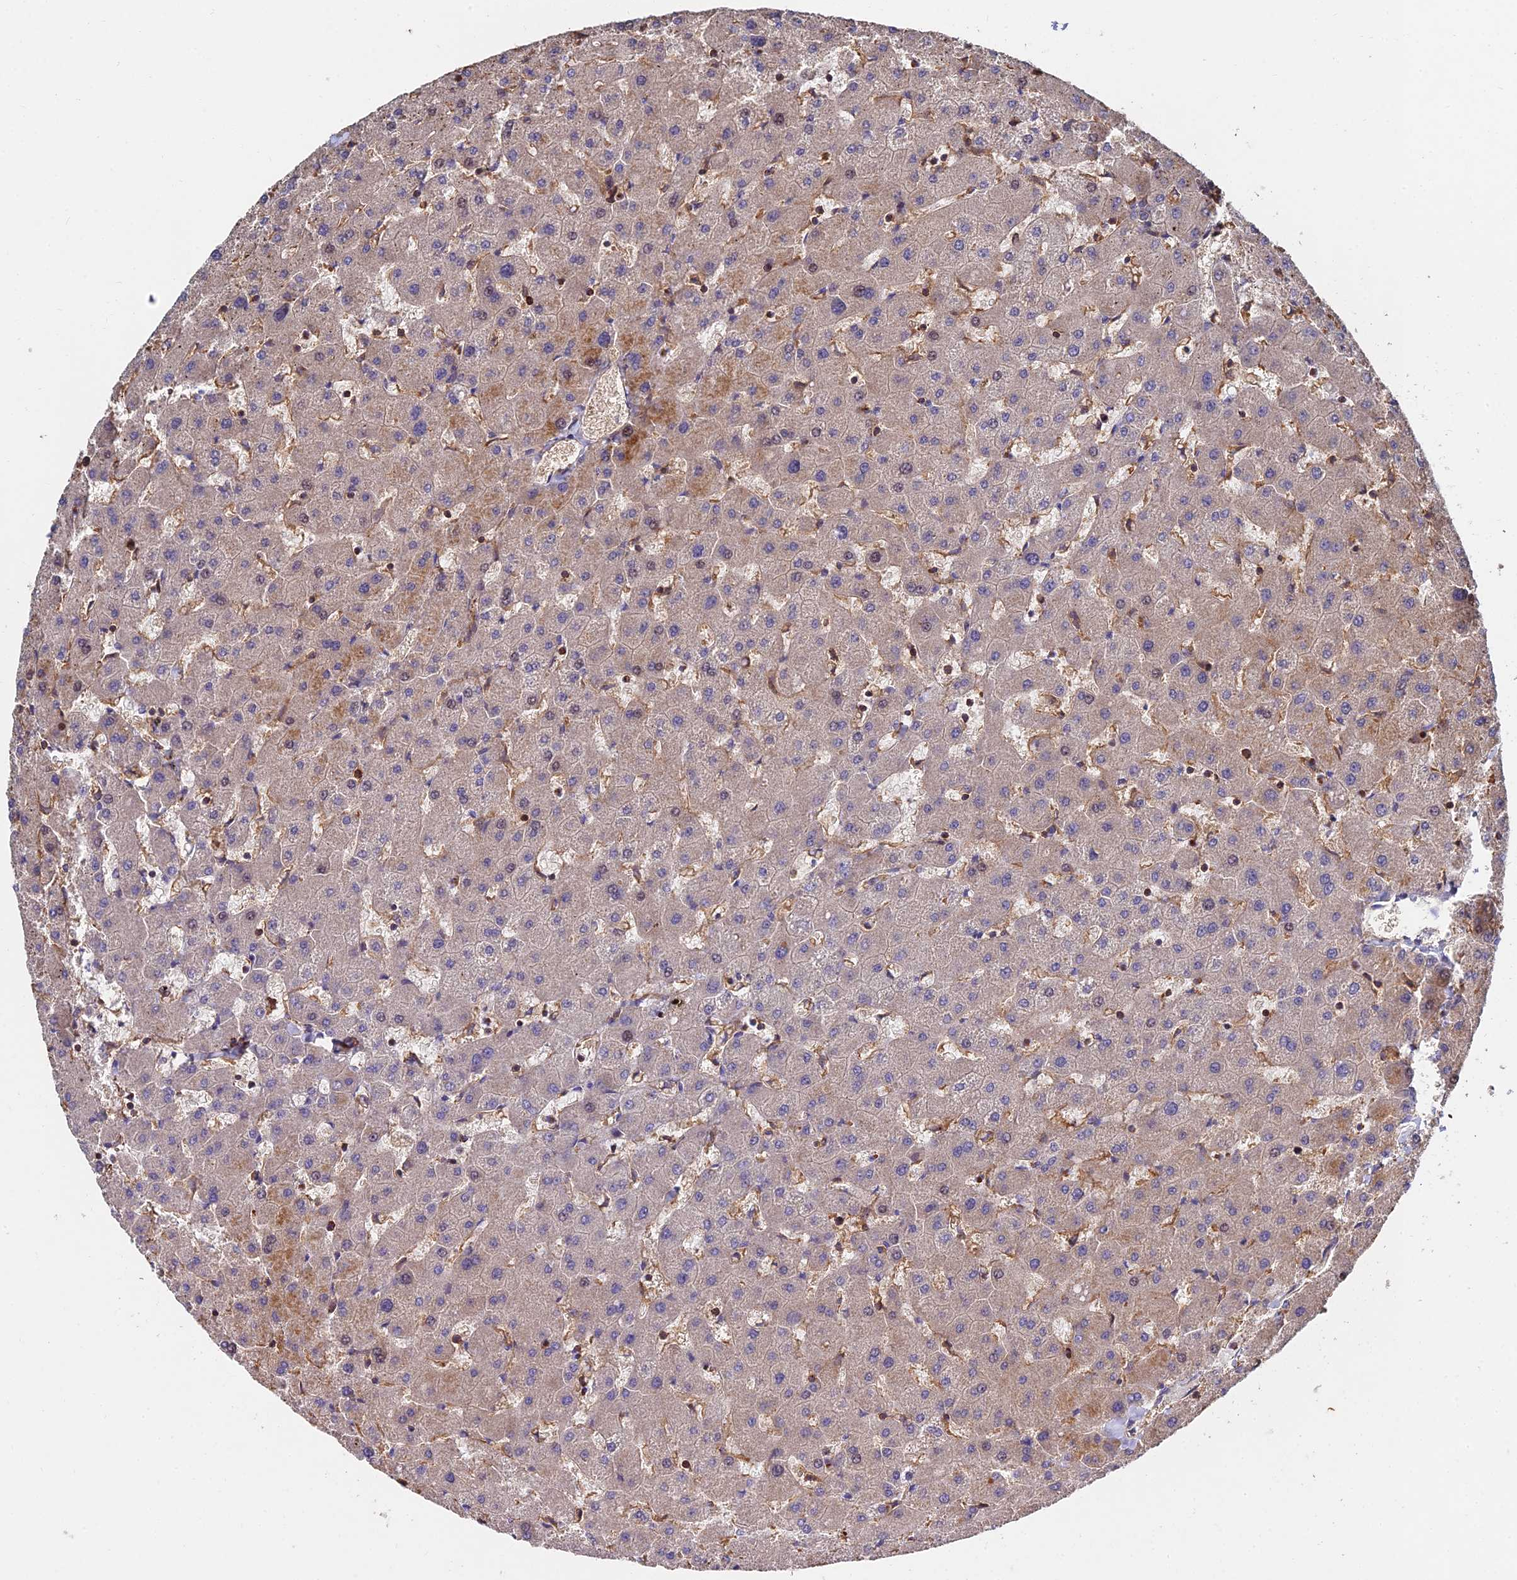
{"staining": {"intensity": "moderate", "quantity": ">75%", "location": "cytoplasmic/membranous"}, "tissue": "liver", "cell_type": "Cholangiocytes", "image_type": "normal", "snomed": [{"axis": "morphology", "description": "Normal tissue, NOS"}, {"axis": "topography", "description": "Liver"}], "caption": "A brown stain highlights moderate cytoplasmic/membranous expression of a protein in cholangiocytes of benign liver. (DAB IHC, brown staining for protein, blue staining for nuclei).", "gene": "EXT1", "patient": {"sex": "female", "age": 63}}